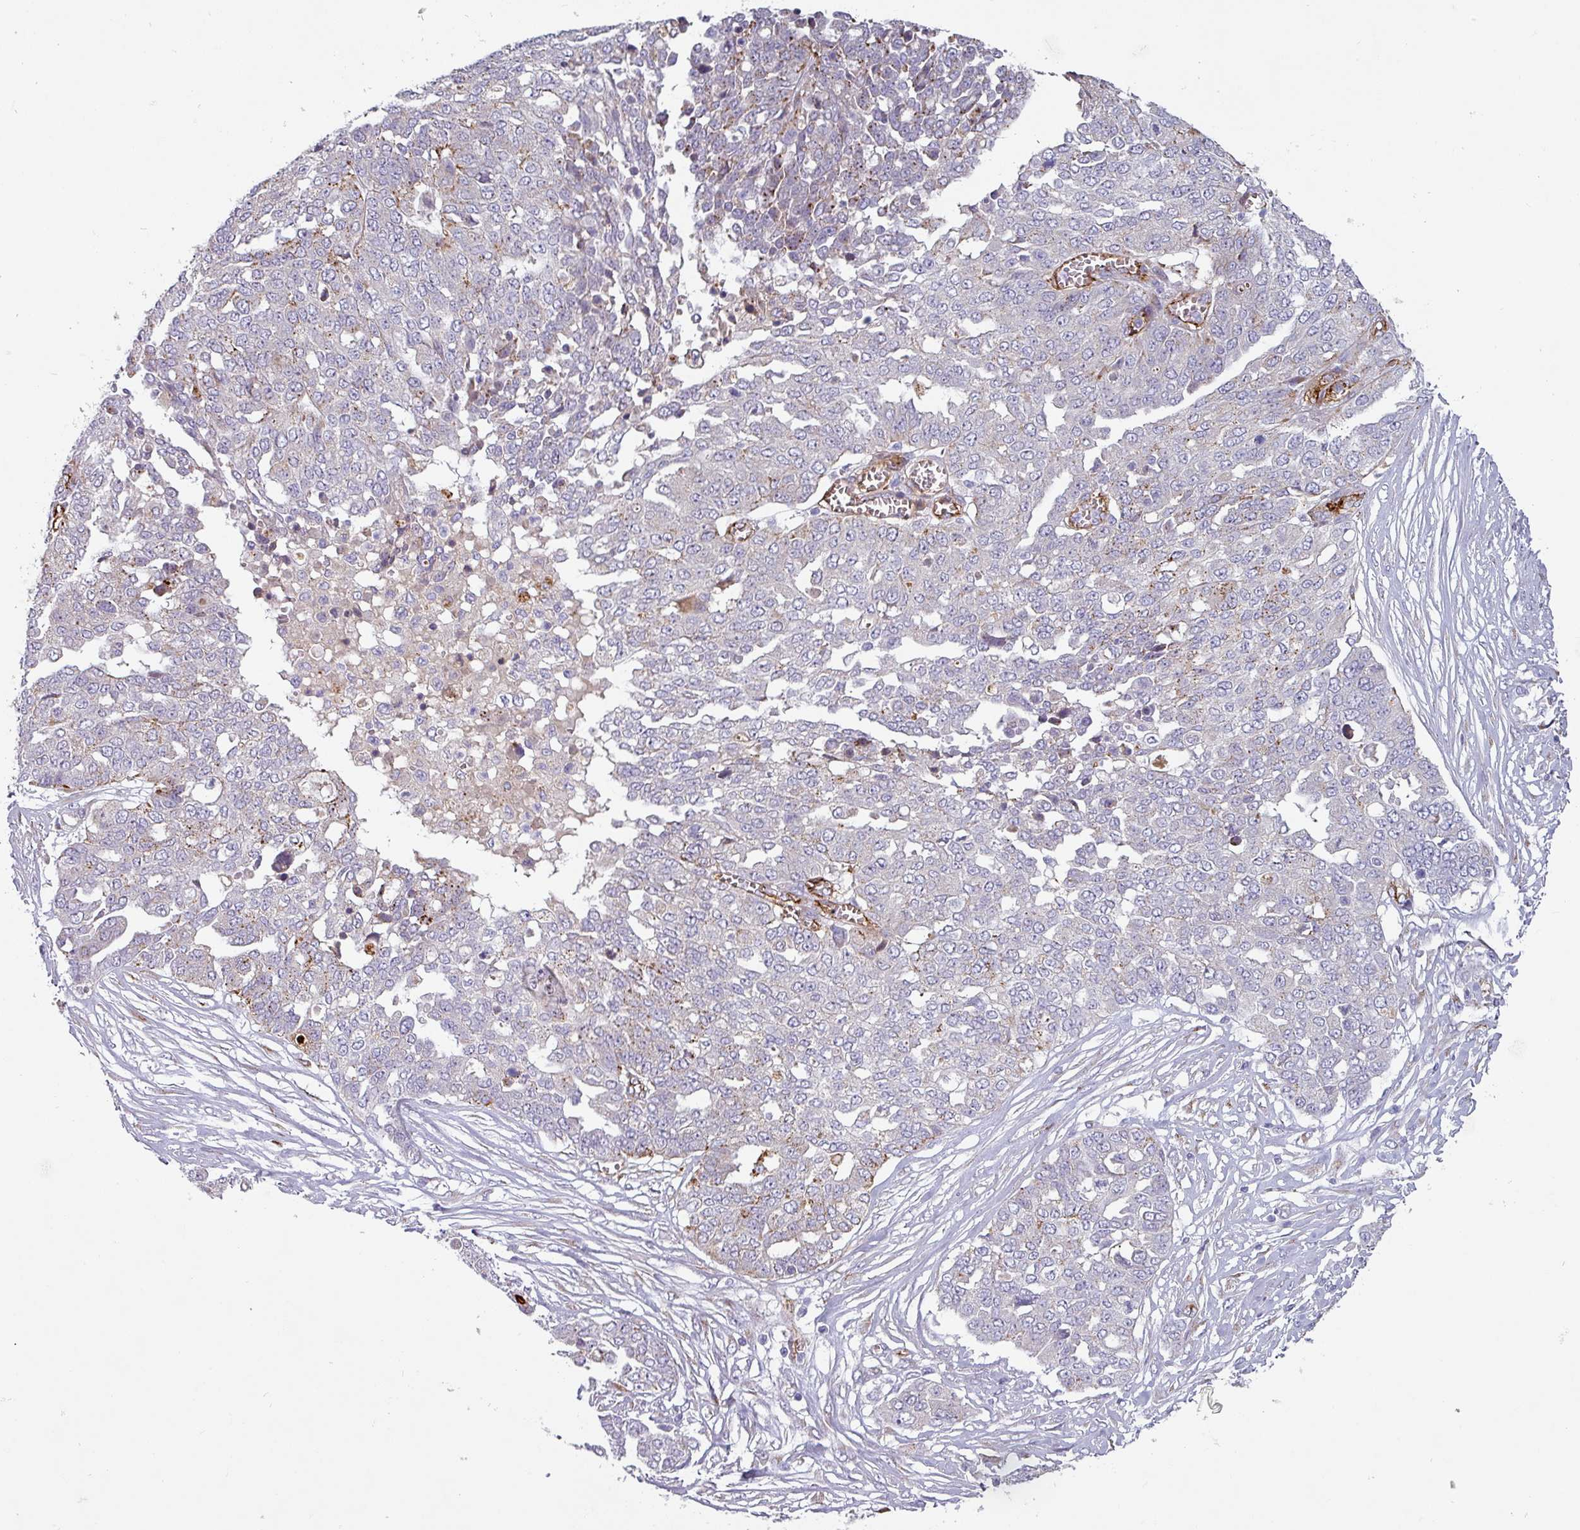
{"staining": {"intensity": "moderate", "quantity": "<25%", "location": "cytoplasmic/membranous"}, "tissue": "ovarian cancer", "cell_type": "Tumor cells", "image_type": "cancer", "snomed": [{"axis": "morphology", "description": "Cystadenocarcinoma, serous, NOS"}, {"axis": "topography", "description": "Soft tissue"}, {"axis": "topography", "description": "Ovary"}], "caption": "Immunohistochemical staining of ovarian cancer (serous cystadenocarcinoma) reveals low levels of moderate cytoplasmic/membranous staining in about <25% of tumor cells. Using DAB (brown) and hematoxylin (blue) stains, captured at high magnification using brightfield microscopy.", "gene": "PRODH2", "patient": {"sex": "female", "age": 57}}